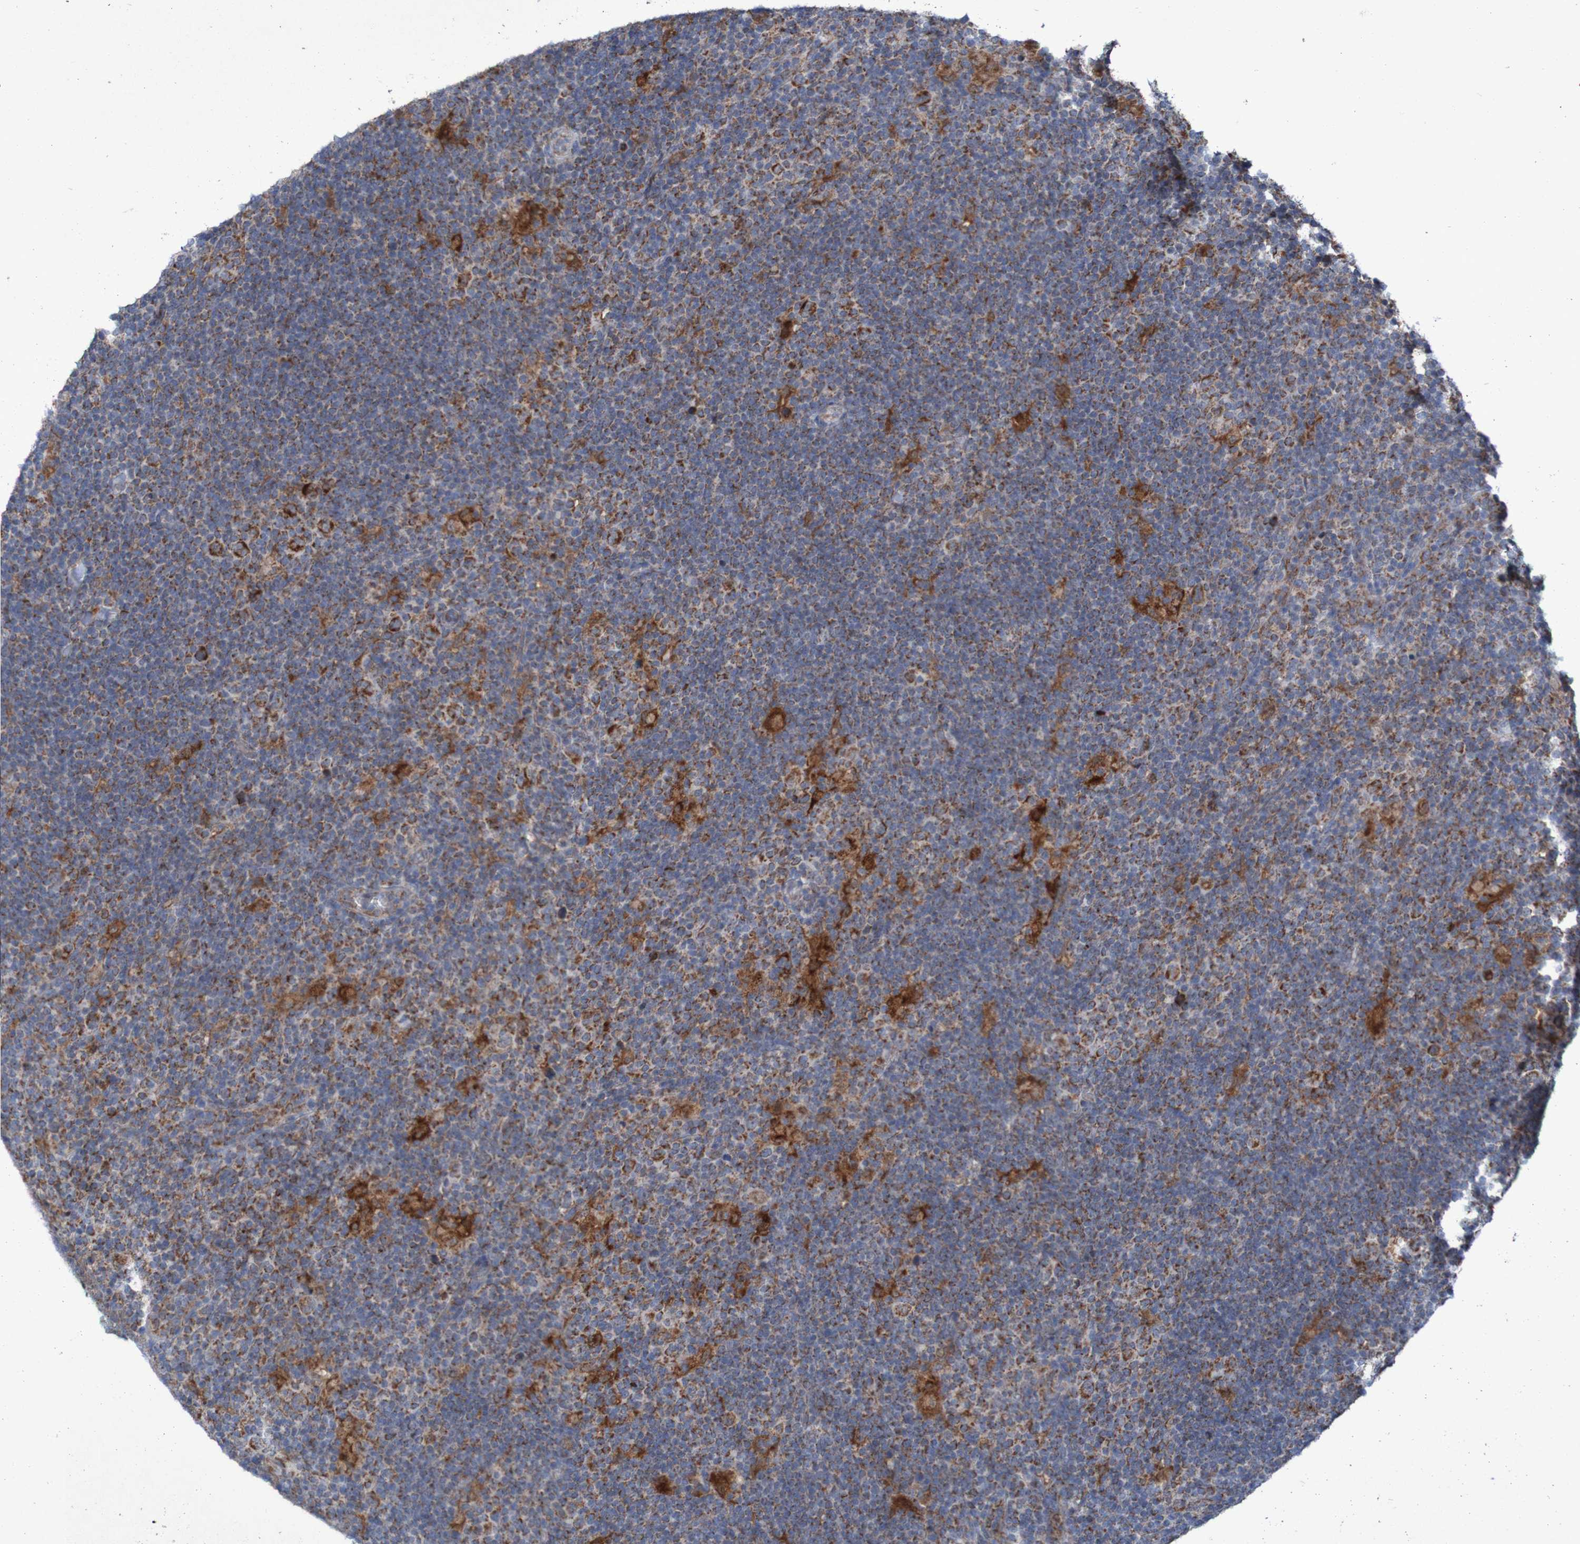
{"staining": {"intensity": "strong", "quantity": ">75%", "location": "cytoplasmic/membranous"}, "tissue": "lymphoma", "cell_type": "Tumor cells", "image_type": "cancer", "snomed": [{"axis": "morphology", "description": "Hodgkin's disease, NOS"}, {"axis": "topography", "description": "Lymph node"}], "caption": "Brown immunohistochemical staining in Hodgkin's disease shows strong cytoplasmic/membranous expression in approximately >75% of tumor cells. (IHC, brightfield microscopy, high magnification).", "gene": "CCDC51", "patient": {"sex": "female", "age": 57}}